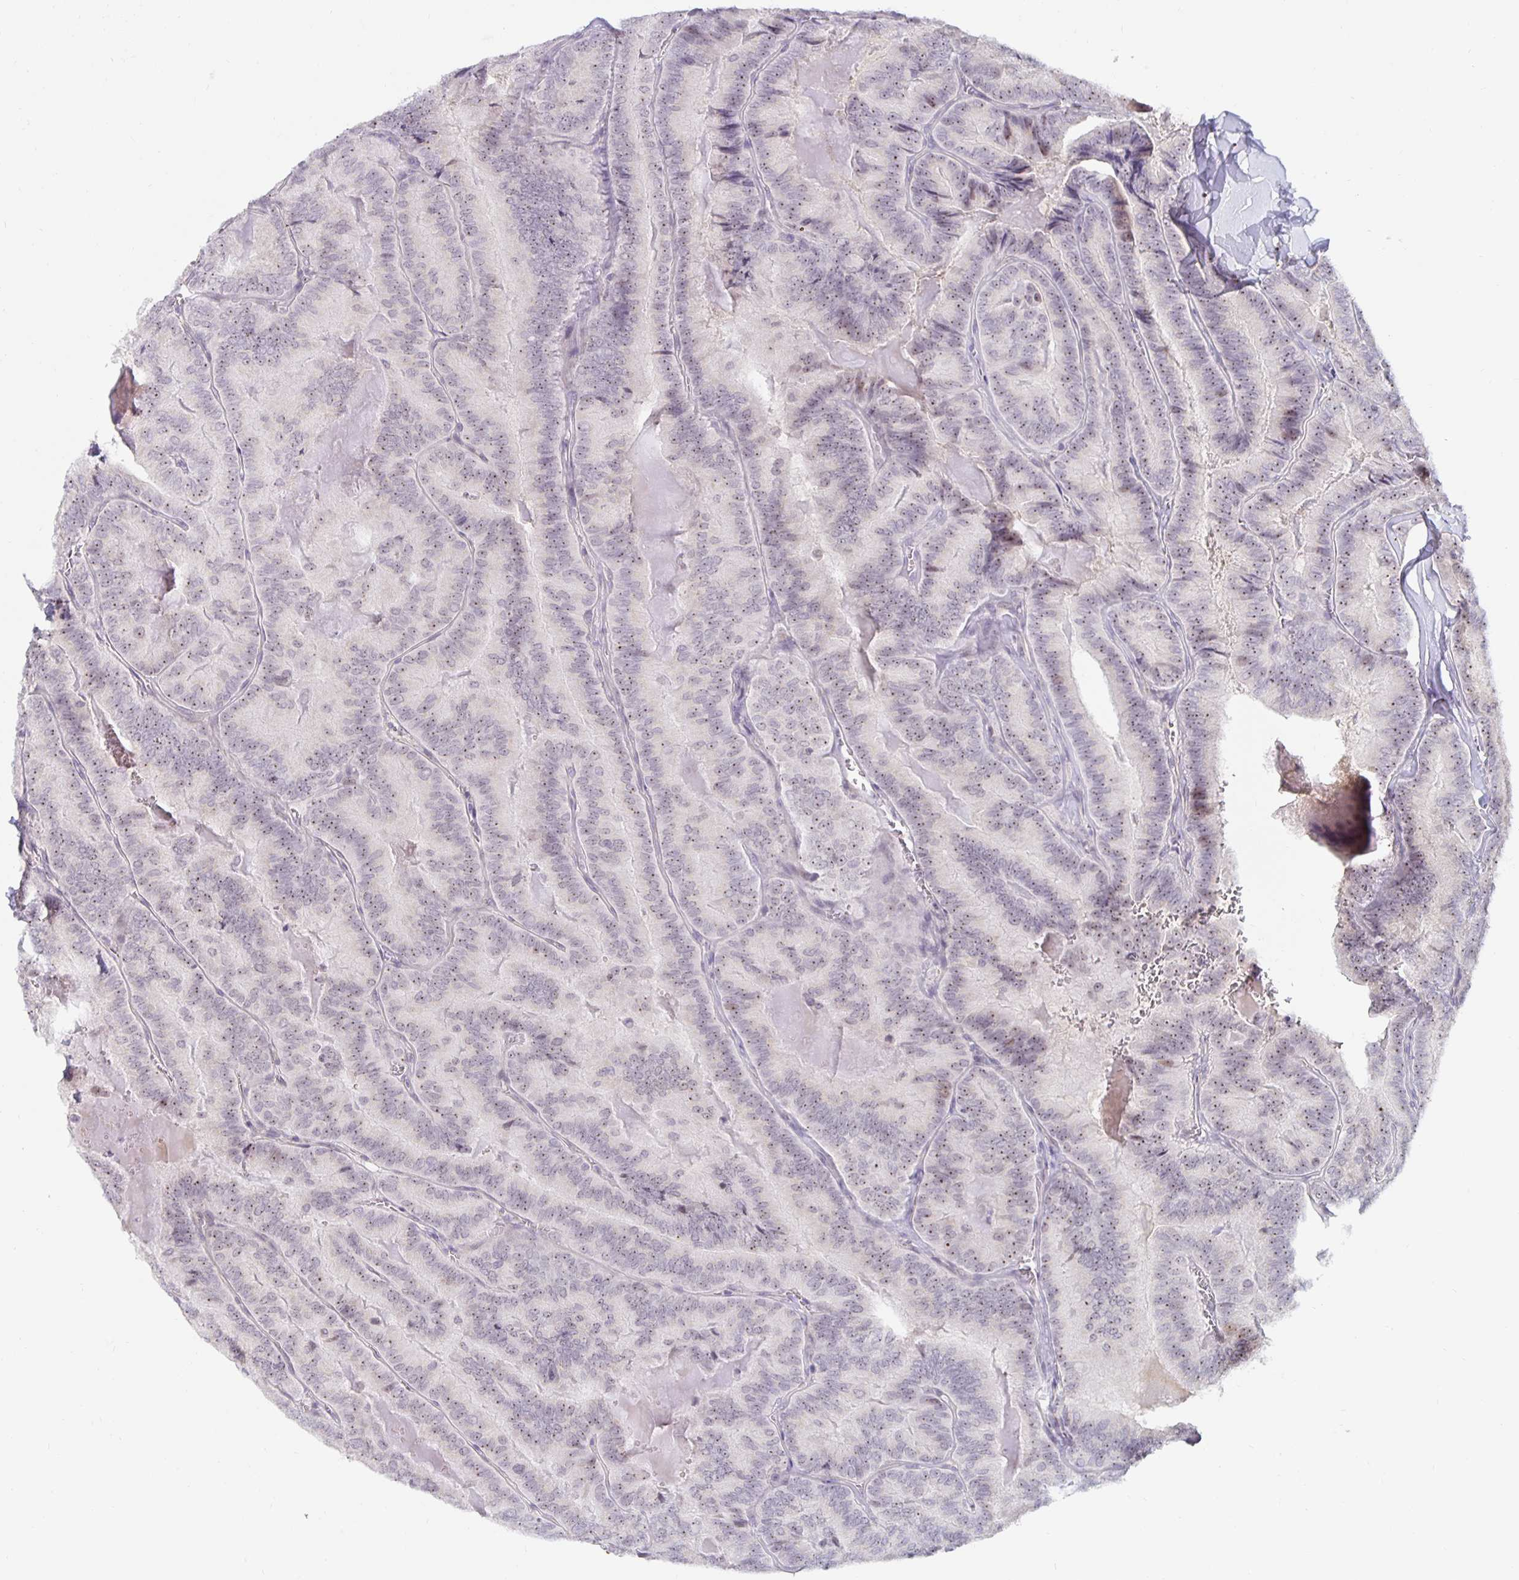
{"staining": {"intensity": "weak", "quantity": "25%-75%", "location": "nuclear"}, "tissue": "thyroid cancer", "cell_type": "Tumor cells", "image_type": "cancer", "snomed": [{"axis": "morphology", "description": "Papillary adenocarcinoma, NOS"}, {"axis": "topography", "description": "Thyroid gland"}], "caption": "Immunohistochemistry (IHC) staining of thyroid cancer, which reveals low levels of weak nuclear expression in about 25%-75% of tumor cells indicating weak nuclear protein expression. The staining was performed using DAB (brown) for protein detection and nuclei were counterstained in hematoxylin (blue).", "gene": "NUP85", "patient": {"sex": "female", "age": 75}}